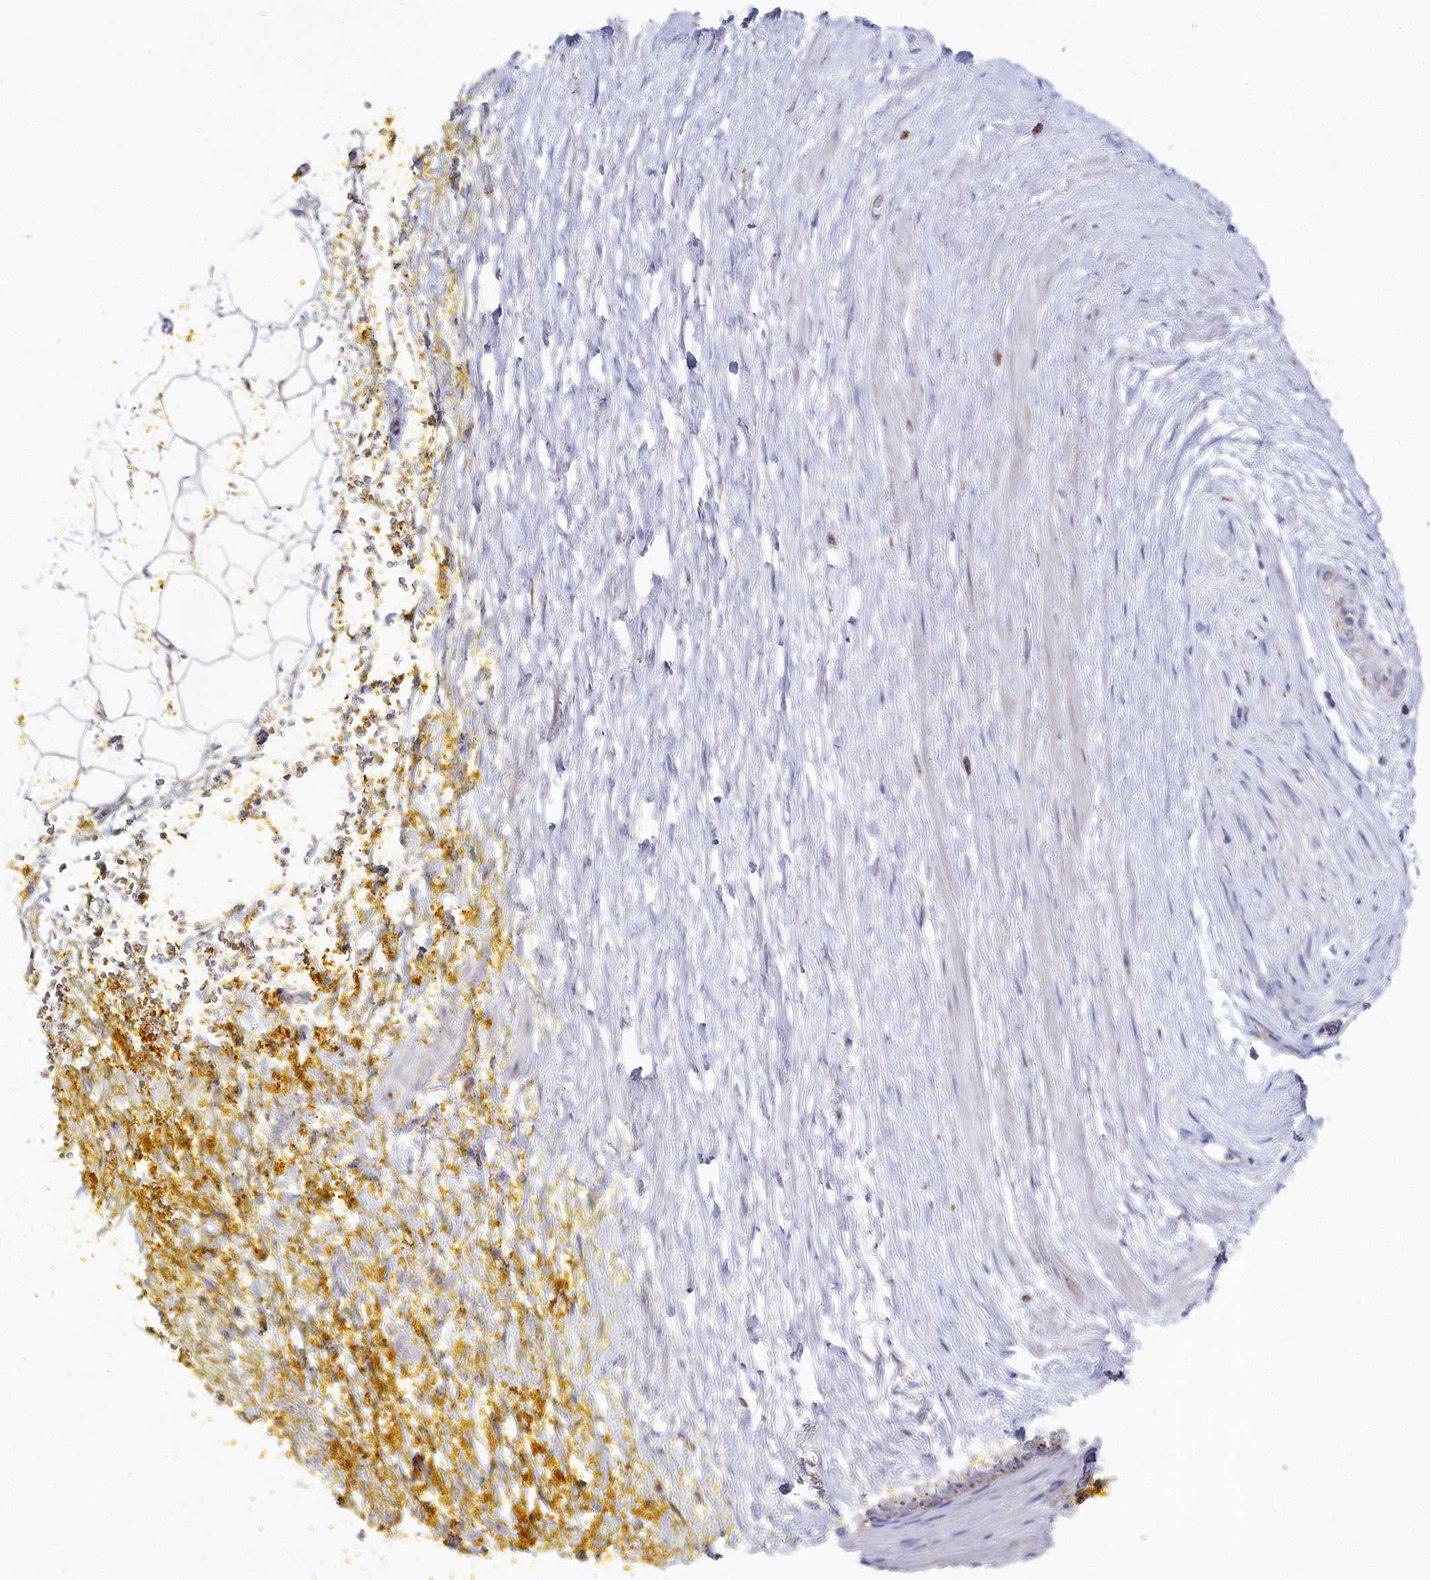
{"staining": {"intensity": "negative", "quantity": "none", "location": "none"}, "tissue": "adipose tissue", "cell_type": "Adipocytes", "image_type": "normal", "snomed": [{"axis": "morphology", "description": "Normal tissue, NOS"}, {"axis": "morphology", "description": "Adenocarcinoma, Low grade"}, {"axis": "topography", "description": "Prostate"}, {"axis": "topography", "description": "Peripheral nerve tissue"}], "caption": "Adipose tissue was stained to show a protein in brown. There is no significant staining in adipocytes. Nuclei are stained in blue.", "gene": "GLS2", "patient": {"sex": "male", "age": 63}}